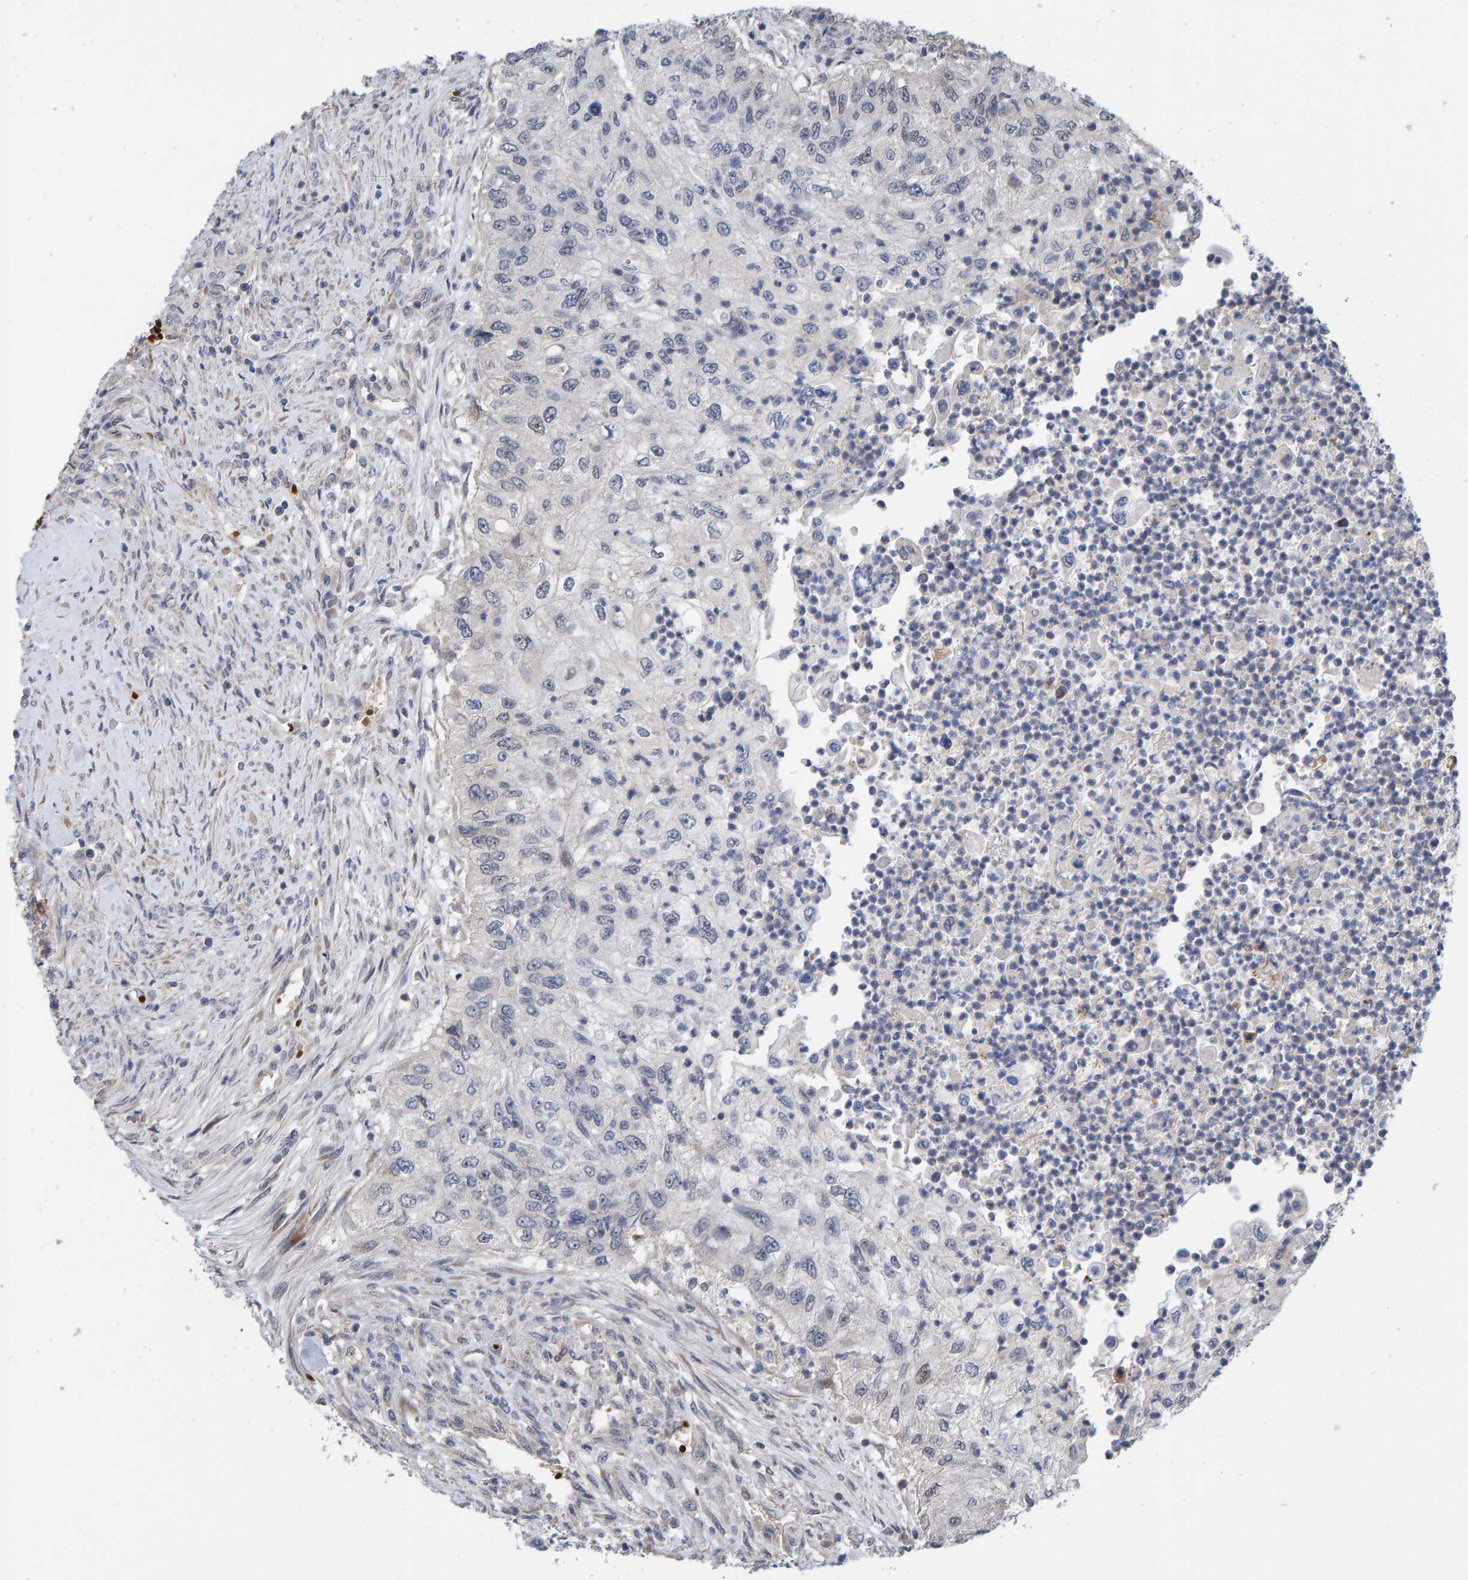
{"staining": {"intensity": "negative", "quantity": "none", "location": "none"}, "tissue": "urothelial cancer", "cell_type": "Tumor cells", "image_type": "cancer", "snomed": [{"axis": "morphology", "description": "Urothelial carcinoma, High grade"}, {"axis": "topography", "description": "Urinary bladder"}], "caption": "Immunohistochemistry (IHC) of human urothelial carcinoma (high-grade) demonstrates no positivity in tumor cells.", "gene": "MFSD6L", "patient": {"sex": "female", "age": 60}}